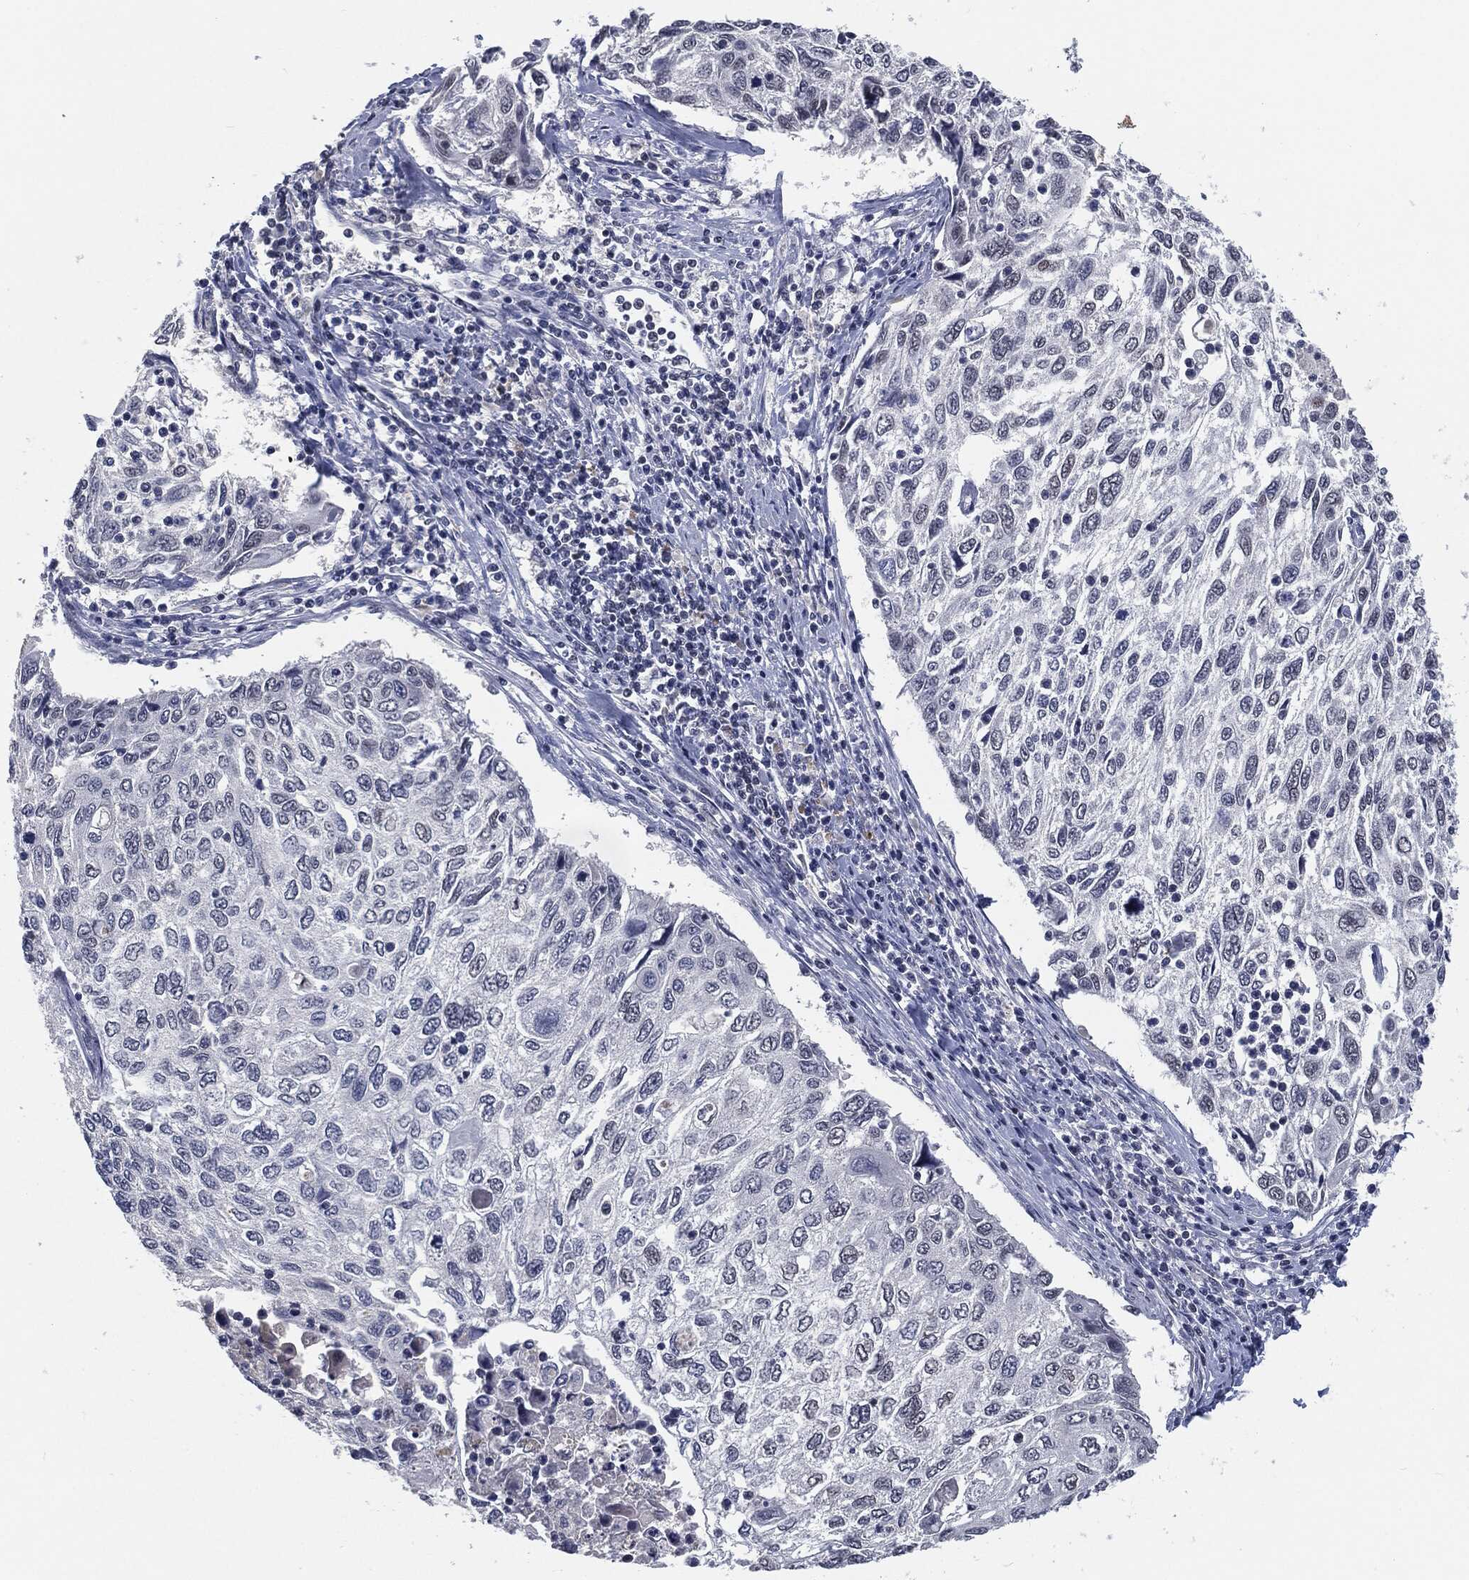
{"staining": {"intensity": "negative", "quantity": "none", "location": "none"}, "tissue": "cervical cancer", "cell_type": "Tumor cells", "image_type": "cancer", "snomed": [{"axis": "morphology", "description": "Squamous cell carcinoma, NOS"}, {"axis": "topography", "description": "Cervix"}], "caption": "DAB (3,3'-diaminobenzidine) immunohistochemical staining of cervical cancer shows no significant positivity in tumor cells.", "gene": "ANXA1", "patient": {"sex": "female", "age": 70}}